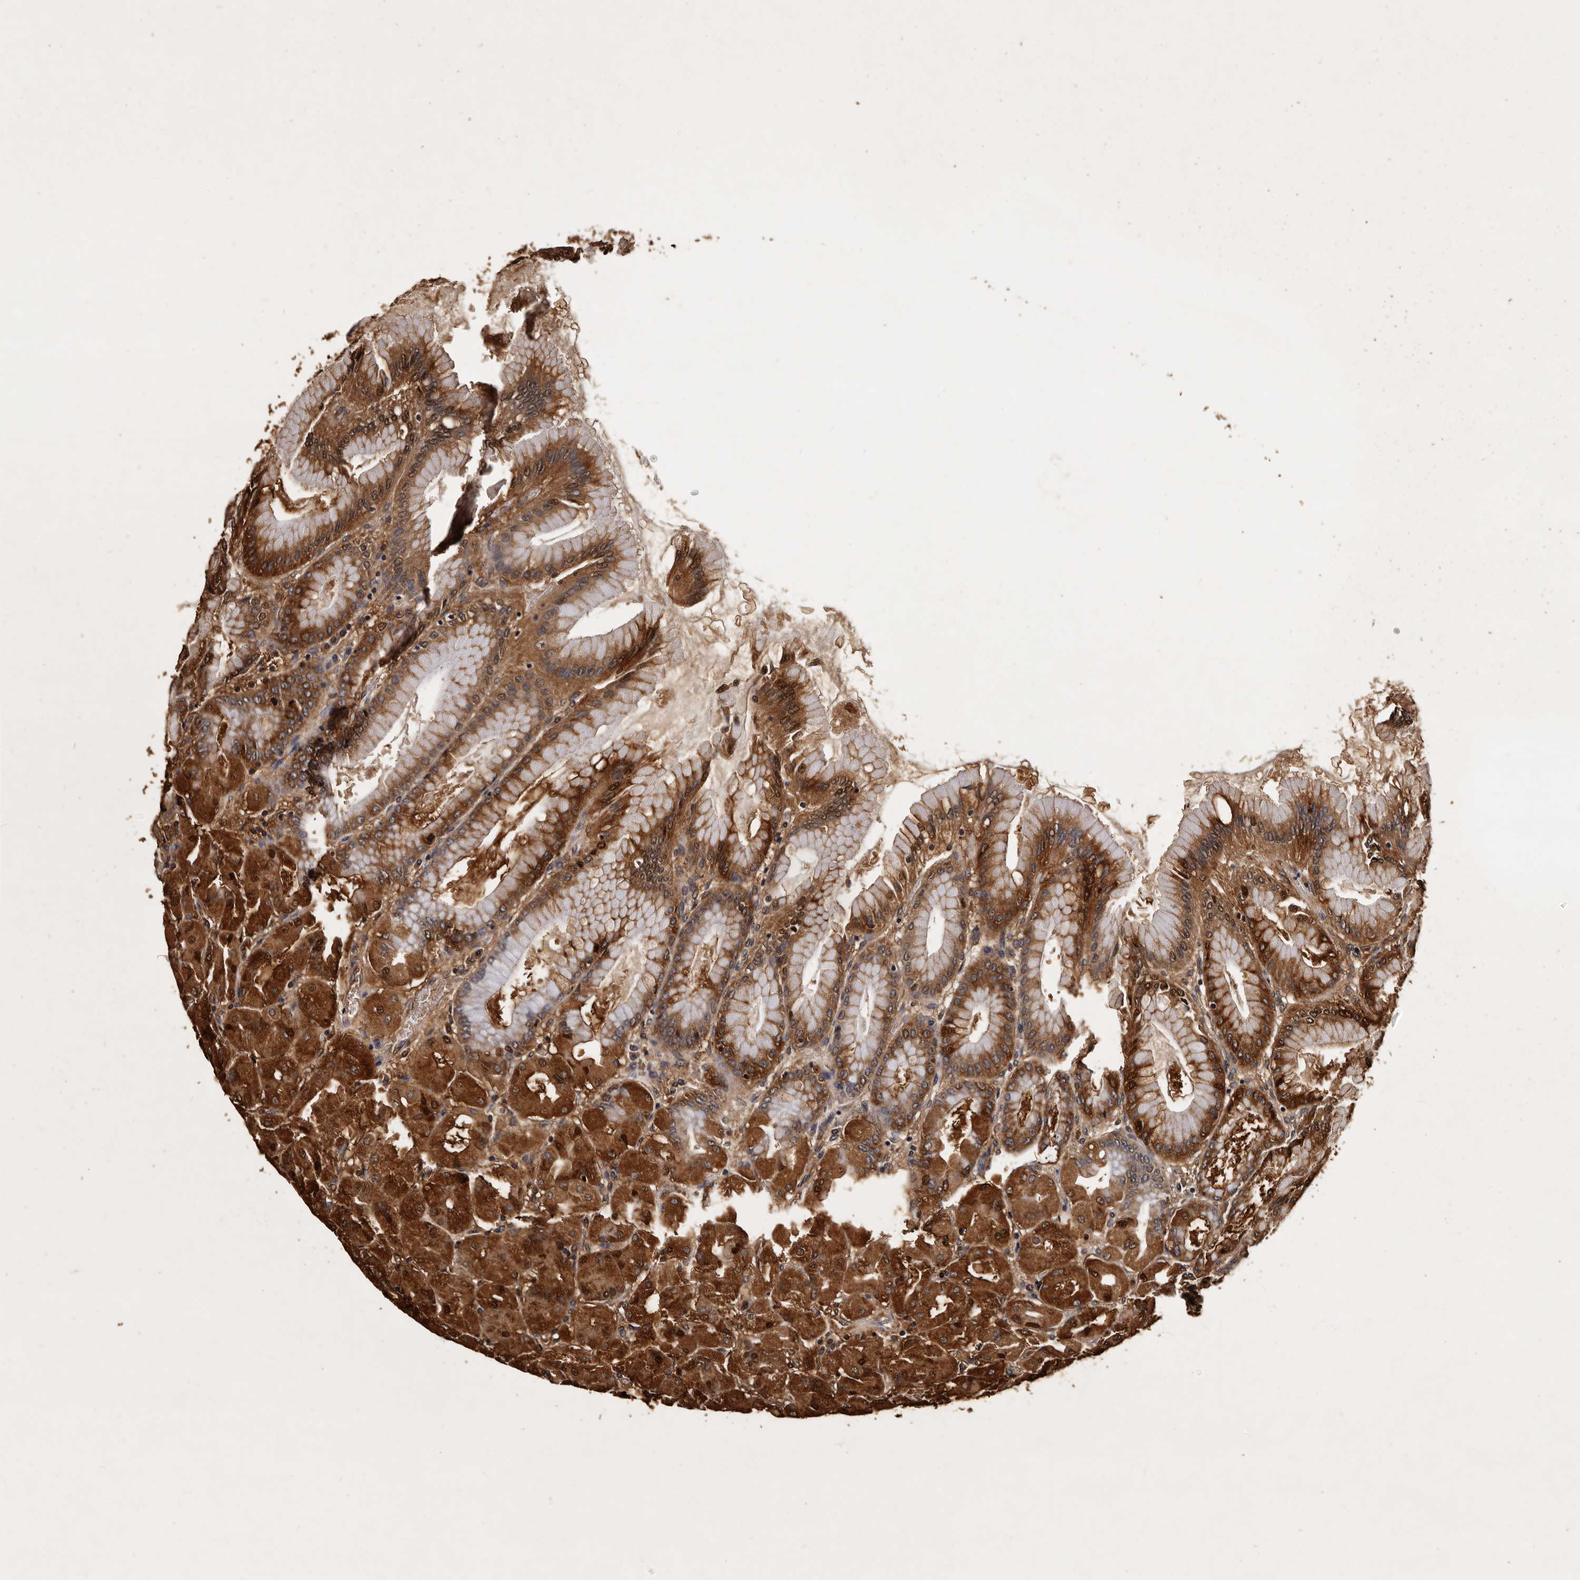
{"staining": {"intensity": "strong", "quantity": "25%-75%", "location": "cytoplasmic/membranous,nuclear"}, "tissue": "stomach", "cell_type": "Glandular cells", "image_type": "normal", "snomed": [{"axis": "morphology", "description": "Normal tissue, NOS"}, {"axis": "topography", "description": "Stomach, upper"}], "caption": "Normal stomach shows strong cytoplasmic/membranous,nuclear positivity in approximately 25%-75% of glandular cells, visualized by immunohistochemistry.", "gene": "PARS2", "patient": {"sex": "female", "age": 56}}